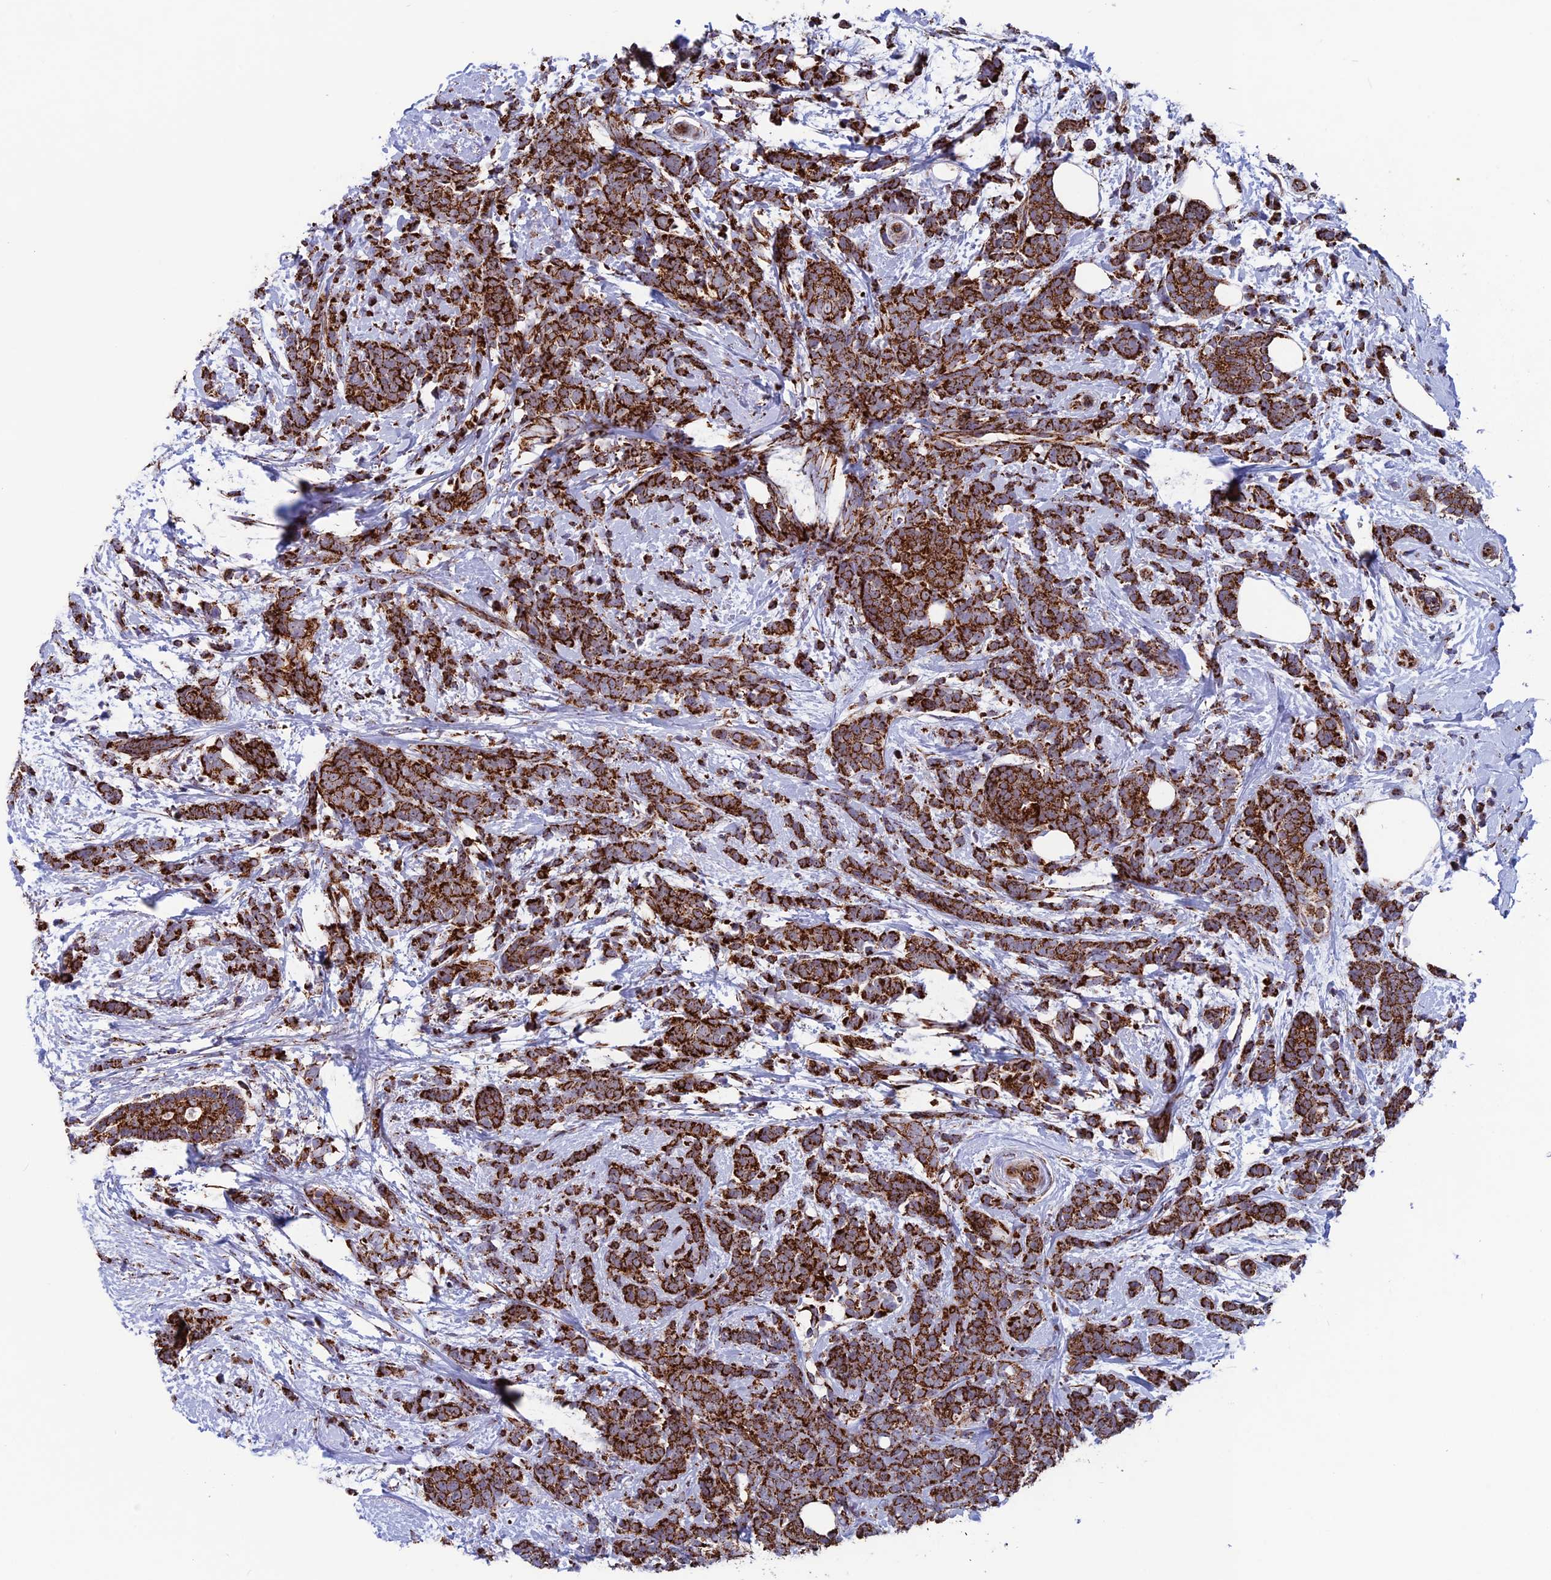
{"staining": {"intensity": "strong", "quantity": ">75%", "location": "cytoplasmic/membranous"}, "tissue": "breast cancer", "cell_type": "Tumor cells", "image_type": "cancer", "snomed": [{"axis": "morphology", "description": "Lobular carcinoma"}, {"axis": "topography", "description": "Breast"}], "caption": "A photomicrograph showing strong cytoplasmic/membranous positivity in about >75% of tumor cells in breast cancer, as visualized by brown immunohistochemical staining.", "gene": "MRPS18B", "patient": {"sex": "female", "age": 58}}